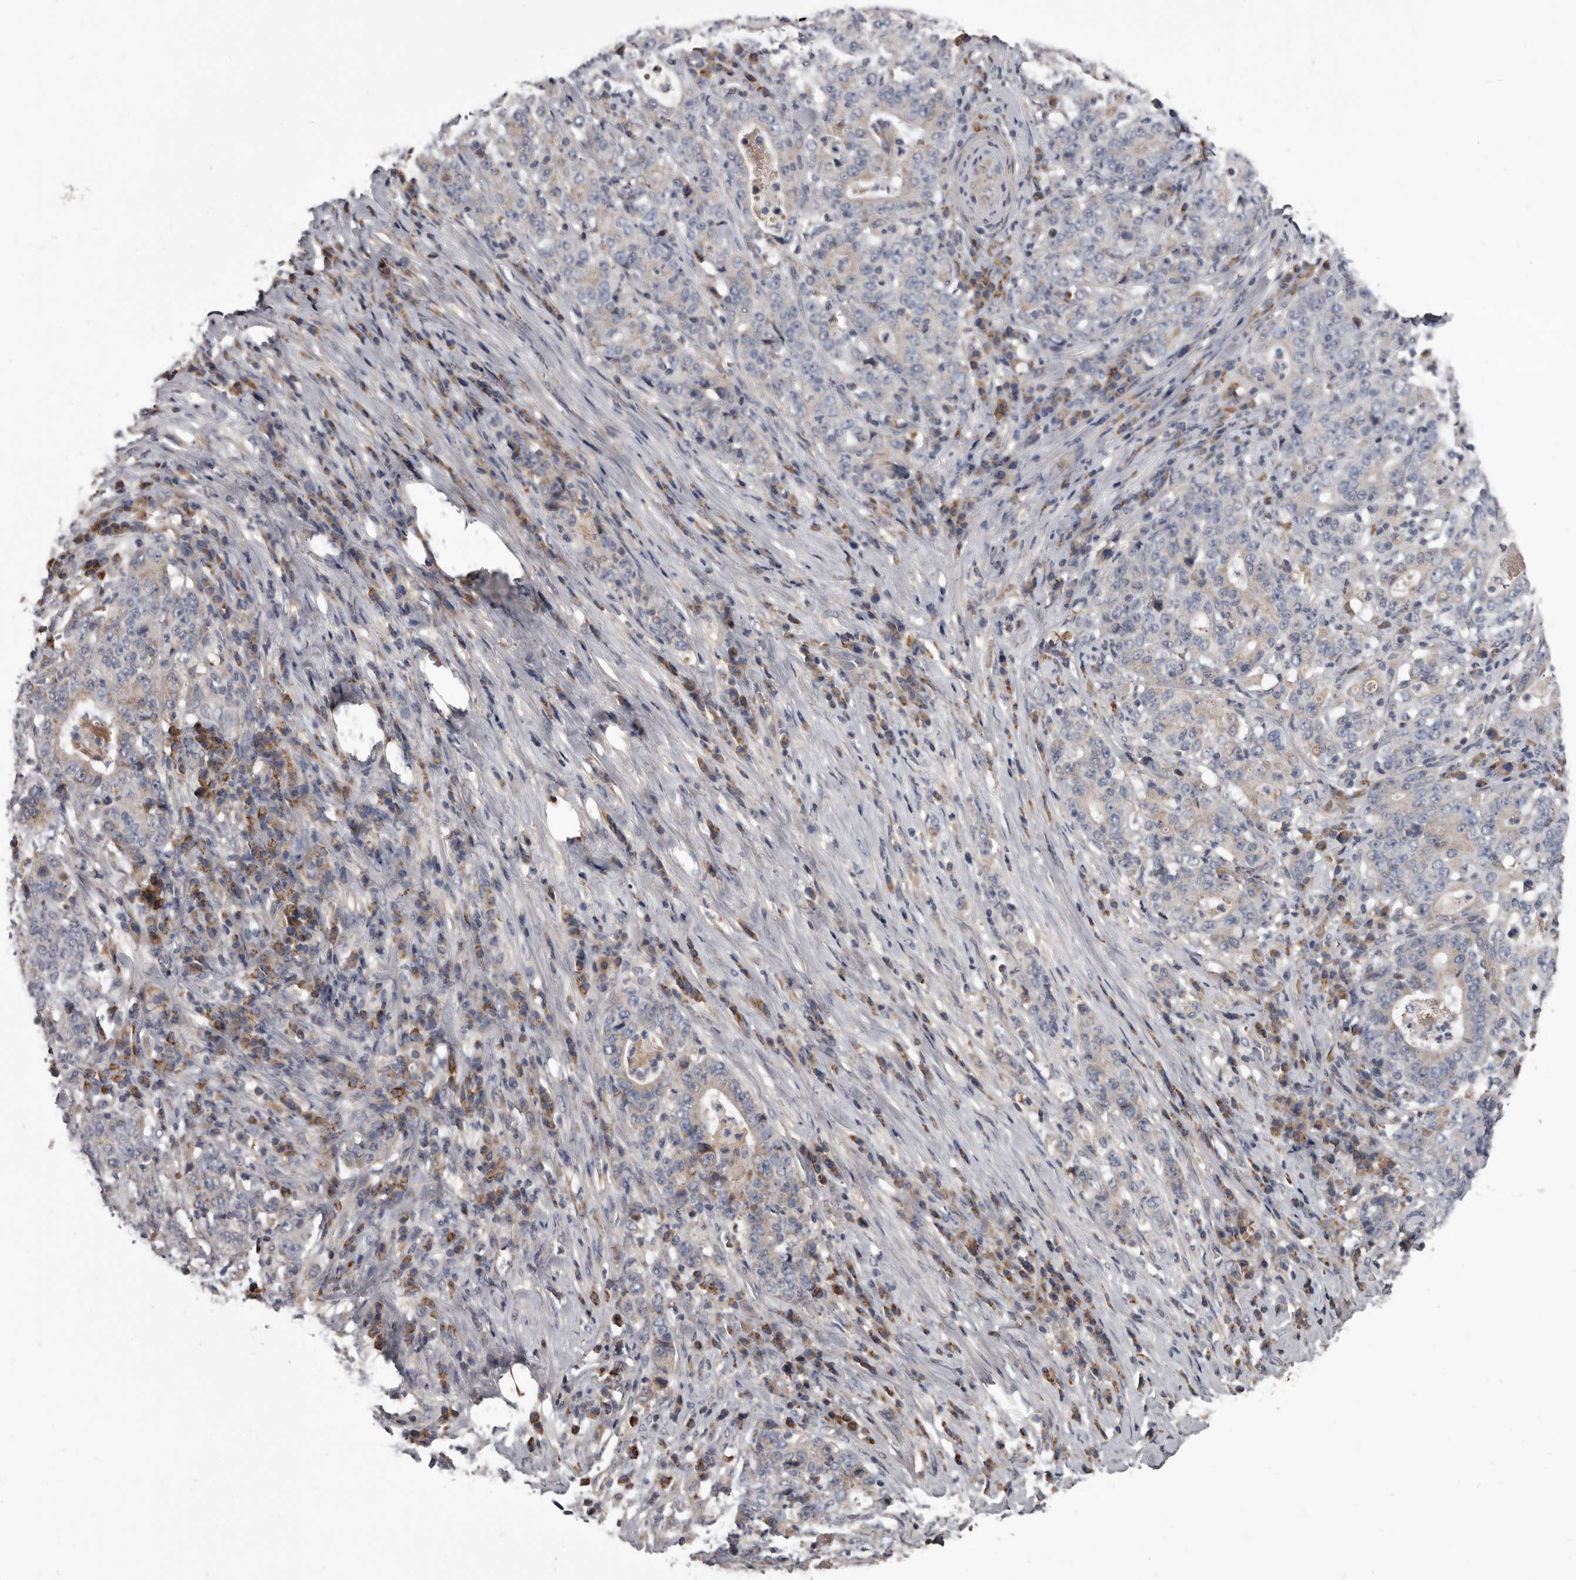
{"staining": {"intensity": "negative", "quantity": "none", "location": "none"}, "tissue": "stomach cancer", "cell_type": "Tumor cells", "image_type": "cancer", "snomed": [{"axis": "morphology", "description": "Normal tissue, NOS"}, {"axis": "morphology", "description": "Adenocarcinoma, NOS"}, {"axis": "topography", "description": "Stomach, upper"}, {"axis": "topography", "description": "Stomach"}], "caption": "Histopathology image shows no protein positivity in tumor cells of stomach adenocarcinoma tissue.", "gene": "ALDH5A1", "patient": {"sex": "male", "age": 59}}